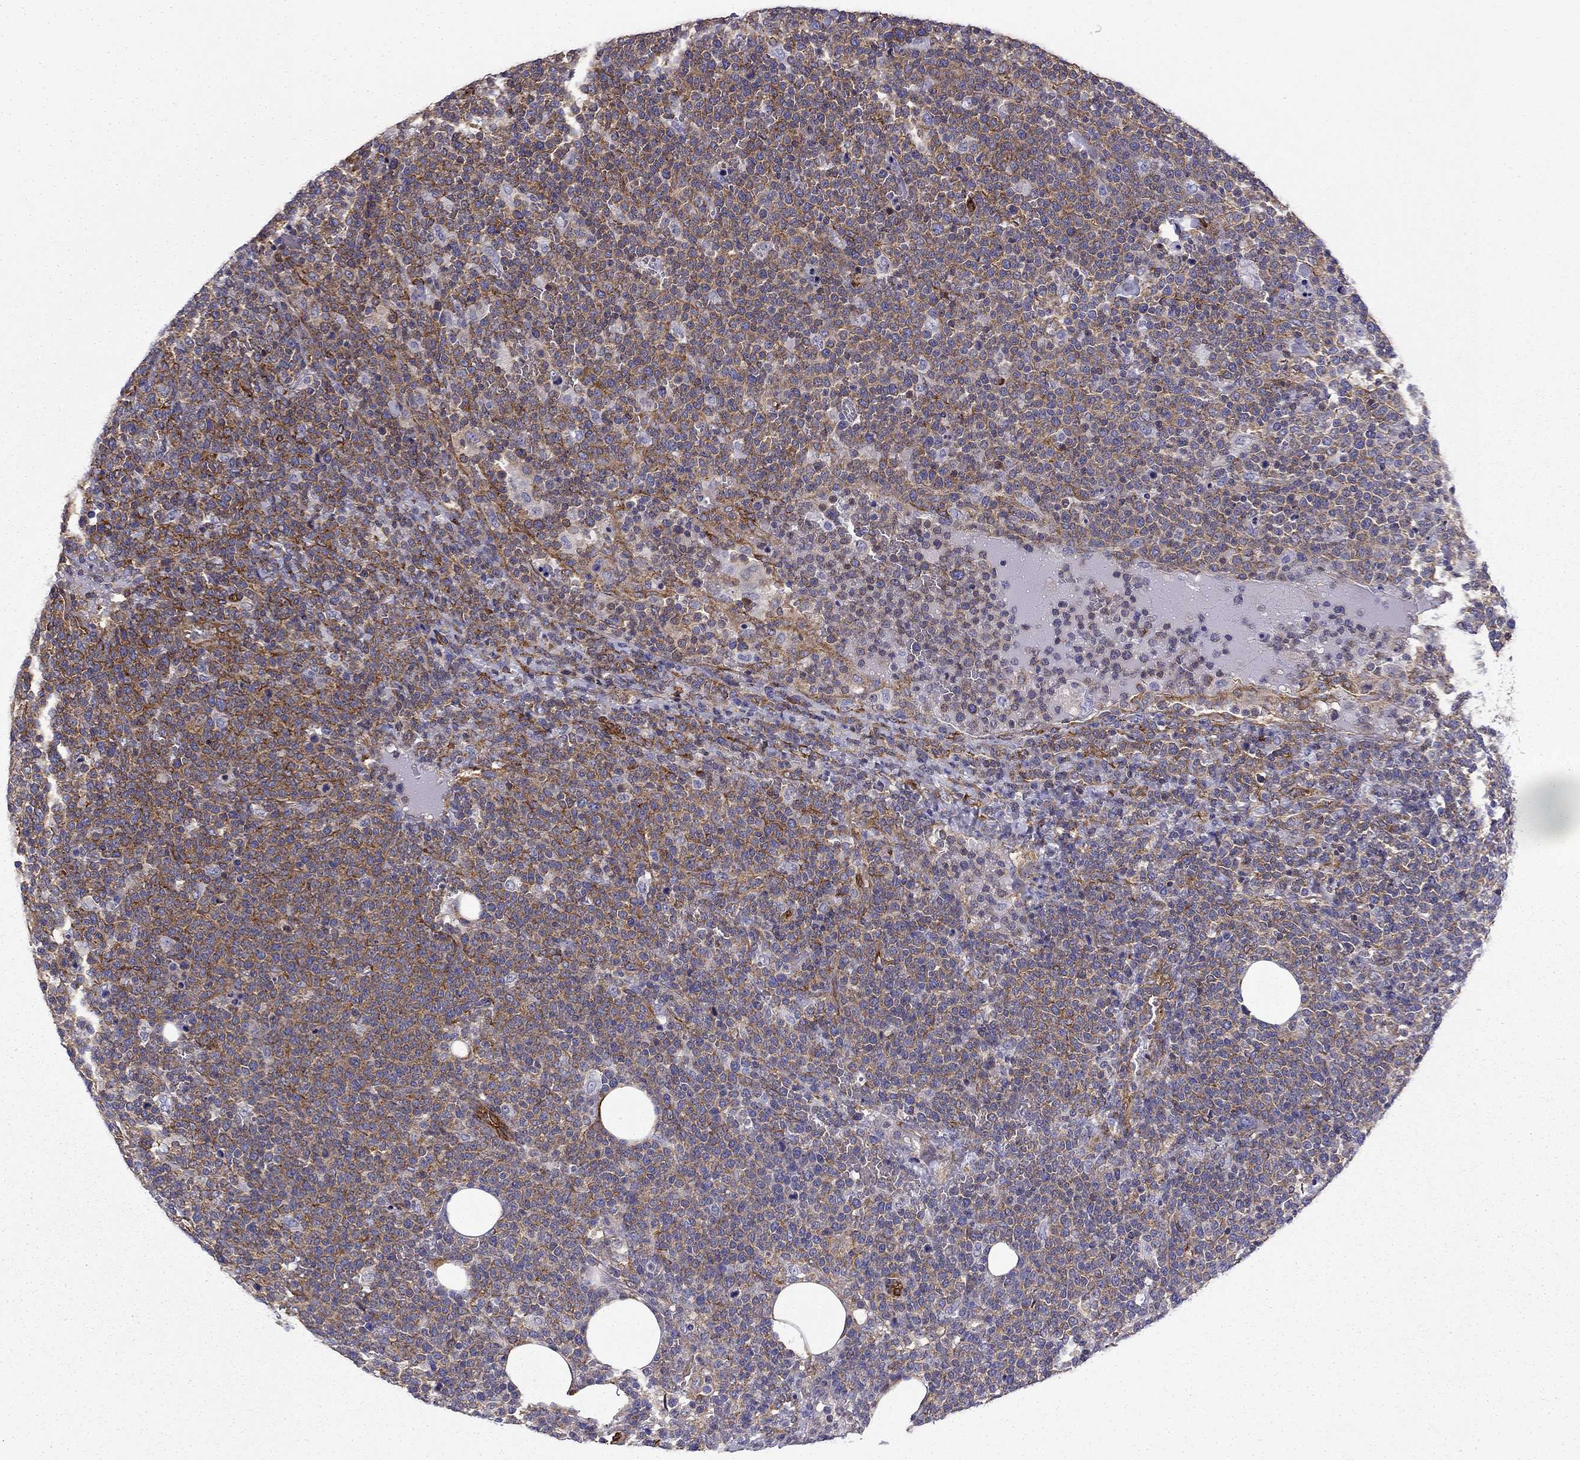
{"staining": {"intensity": "moderate", "quantity": ">75%", "location": "cytoplasmic/membranous"}, "tissue": "lymphoma", "cell_type": "Tumor cells", "image_type": "cancer", "snomed": [{"axis": "morphology", "description": "Malignant lymphoma, non-Hodgkin's type, High grade"}, {"axis": "topography", "description": "Lymph node"}], "caption": "Tumor cells show moderate cytoplasmic/membranous staining in about >75% of cells in malignant lymphoma, non-Hodgkin's type (high-grade).", "gene": "MAP4", "patient": {"sex": "male", "age": 61}}